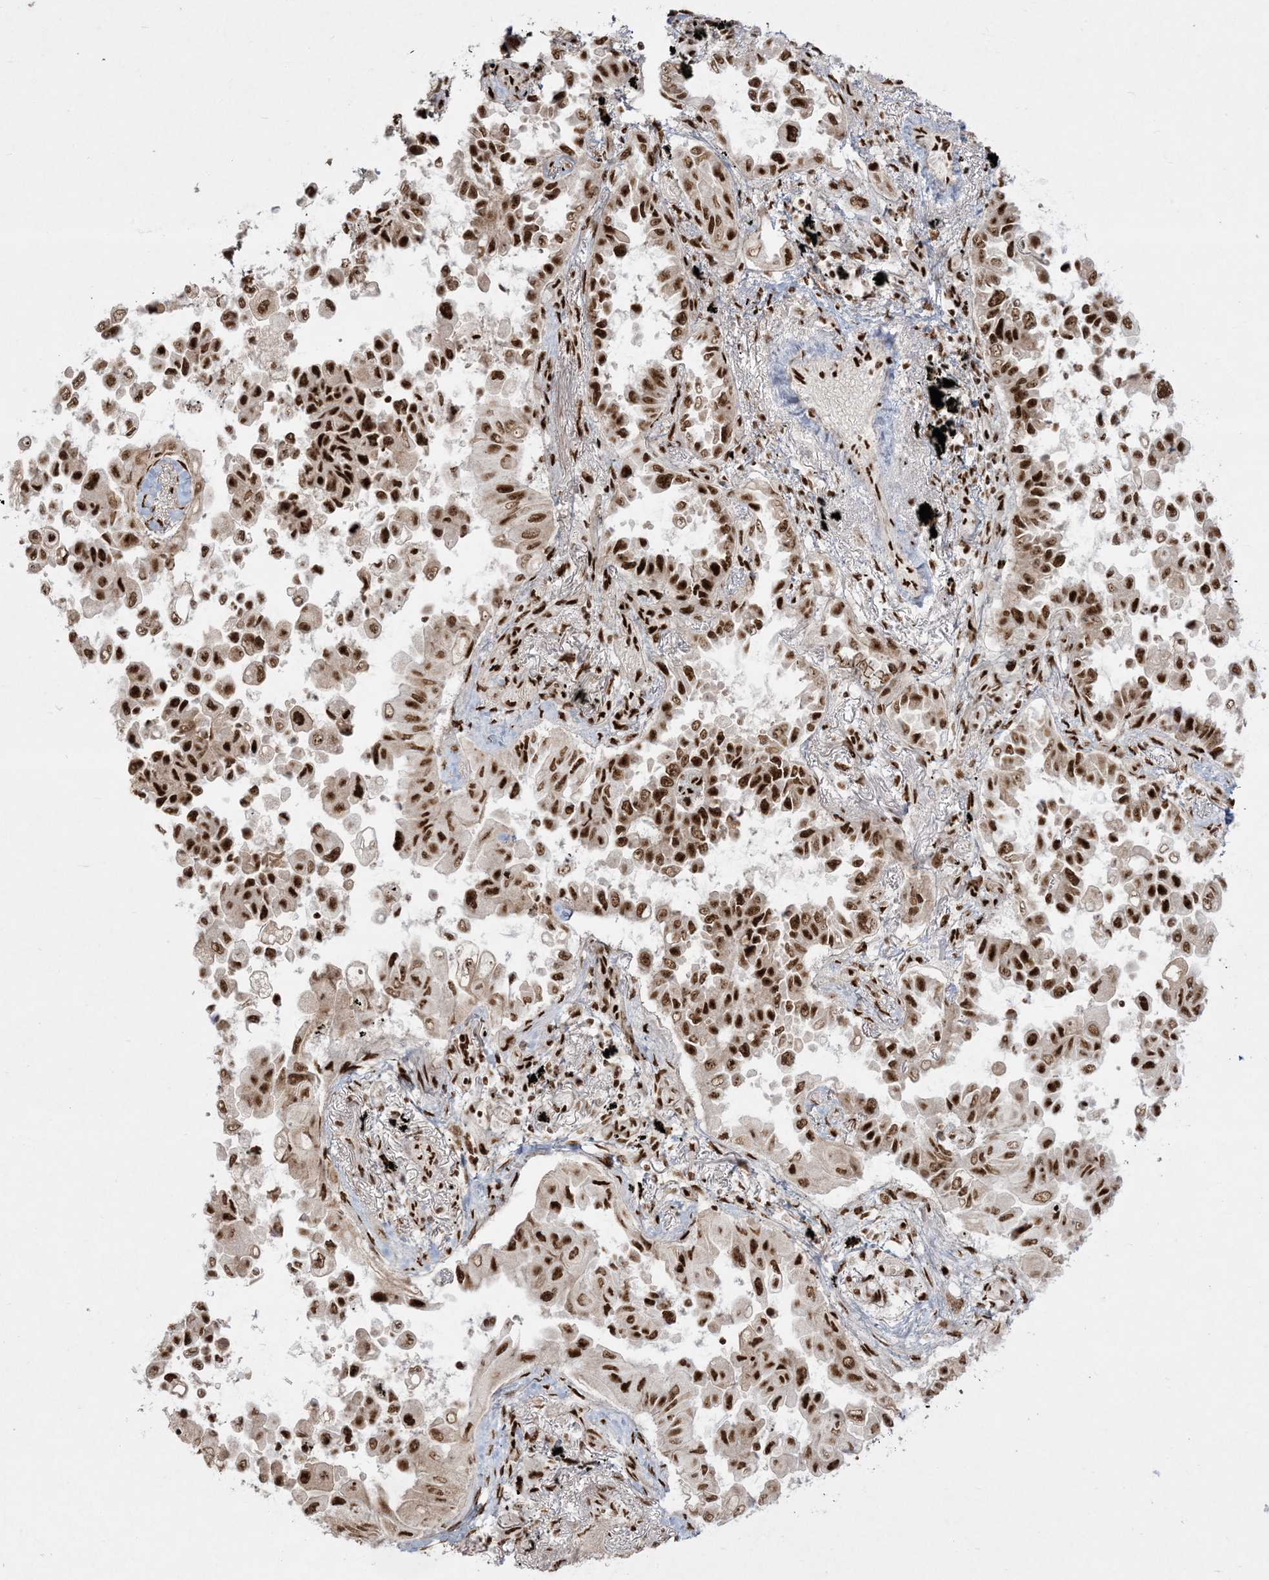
{"staining": {"intensity": "strong", "quantity": "25%-75%", "location": "nuclear"}, "tissue": "lung cancer", "cell_type": "Tumor cells", "image_type": "cancer", "snomed": [{"axis": "morphology", "description": "Adenocarcinoma, NOS"}, {"axis": "topography", "description": "Lung"}], "caption": "The photomicrograph exhibits staining of lung adenocarcinoma, revealing strong nuclear protein staining (brown color) within tumor cells.", "gene": "RBM10", "patient": {"sex": "female", "age": 67}}